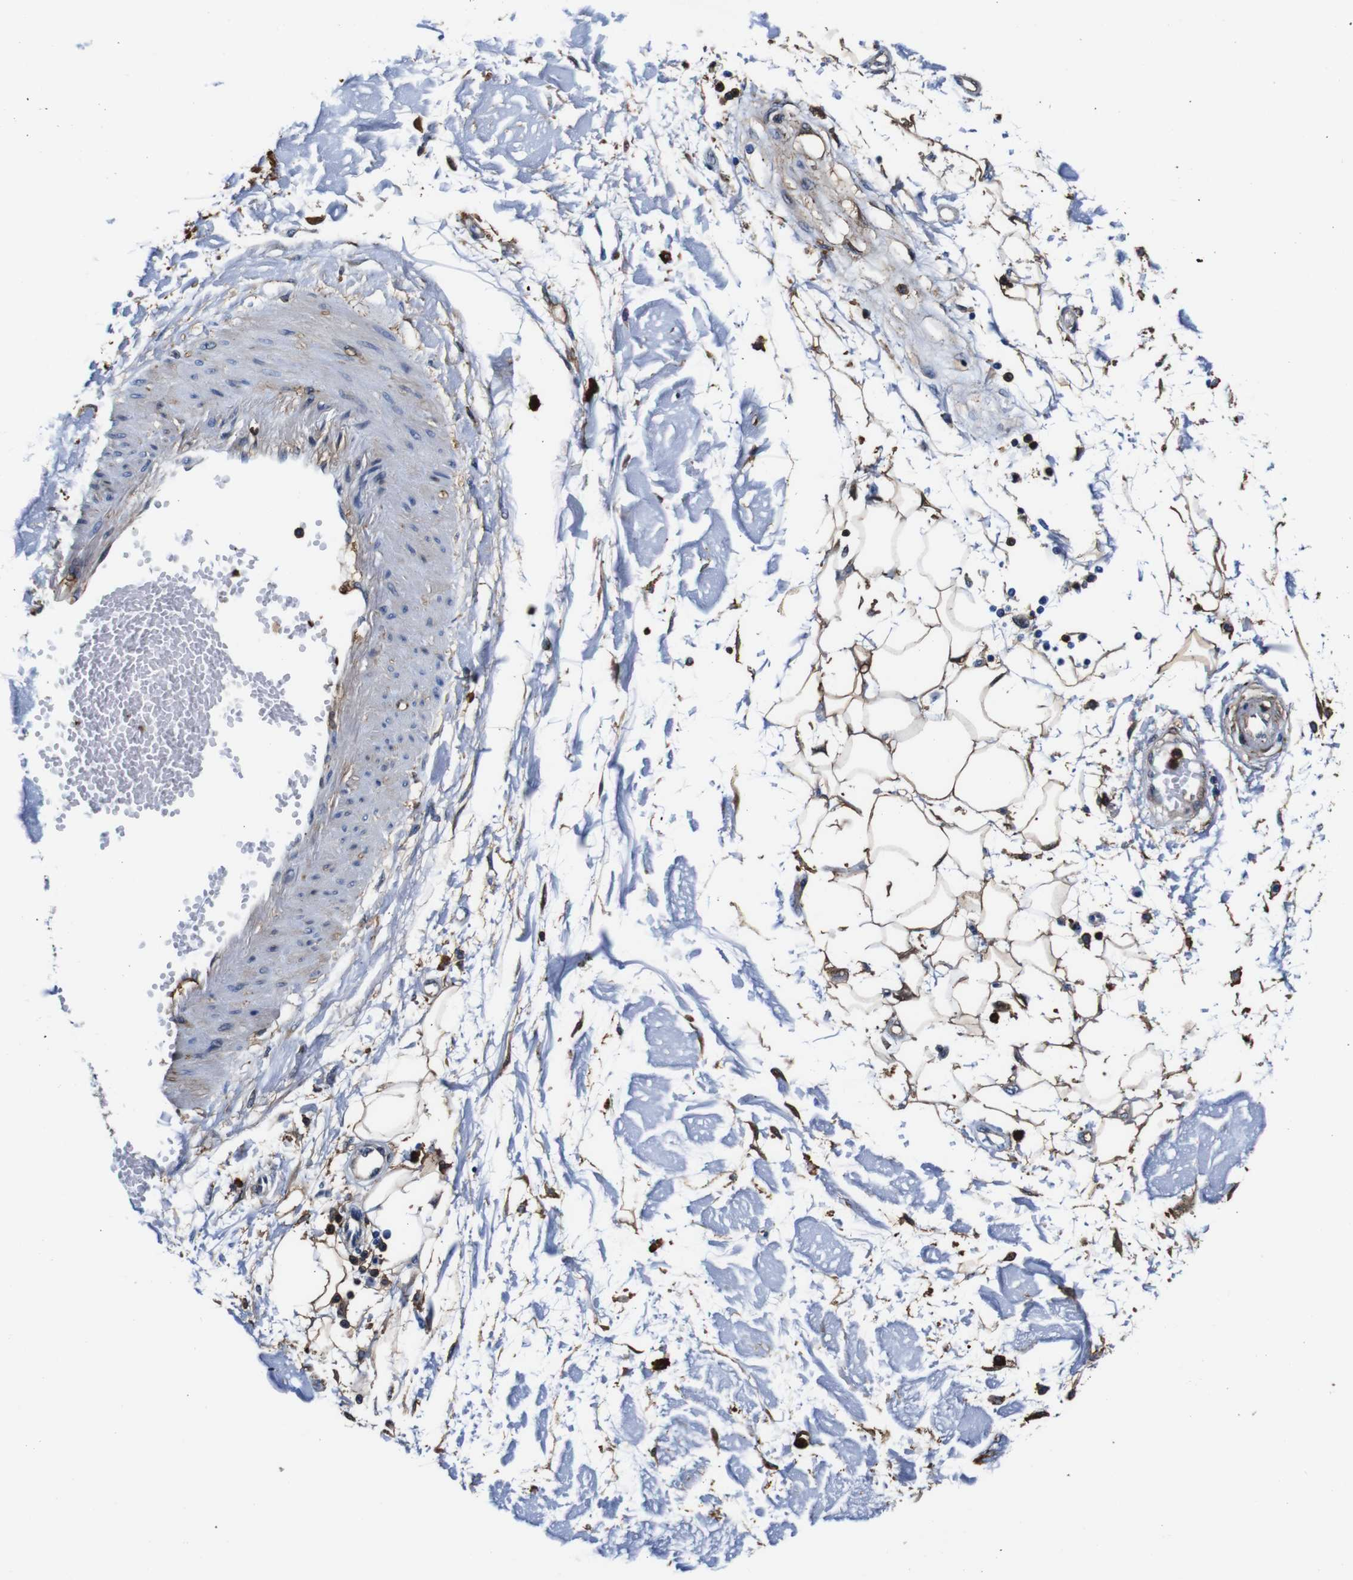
{"staining": {"intensity": "weak", "quantity": ">75%", "location": "cytoplasmic/membranous,nuclear"}, "tissue": "adipose tissue", "cell_type": "Adipocytes", "image_type": "normal", "snomed": [{"axis": "morphology", "description": "Squamous cell carcinoma, NOS"}, {"axis": "topography", "description": "Skin"}], "caption": "A brown stain shows weak cytoplasmic/membranous,nuclear positivity of a protein in adipocytes of benign human adipose tissue.", "gene": "ANXA1", "patient": {"sex": "male", "age": 83}}